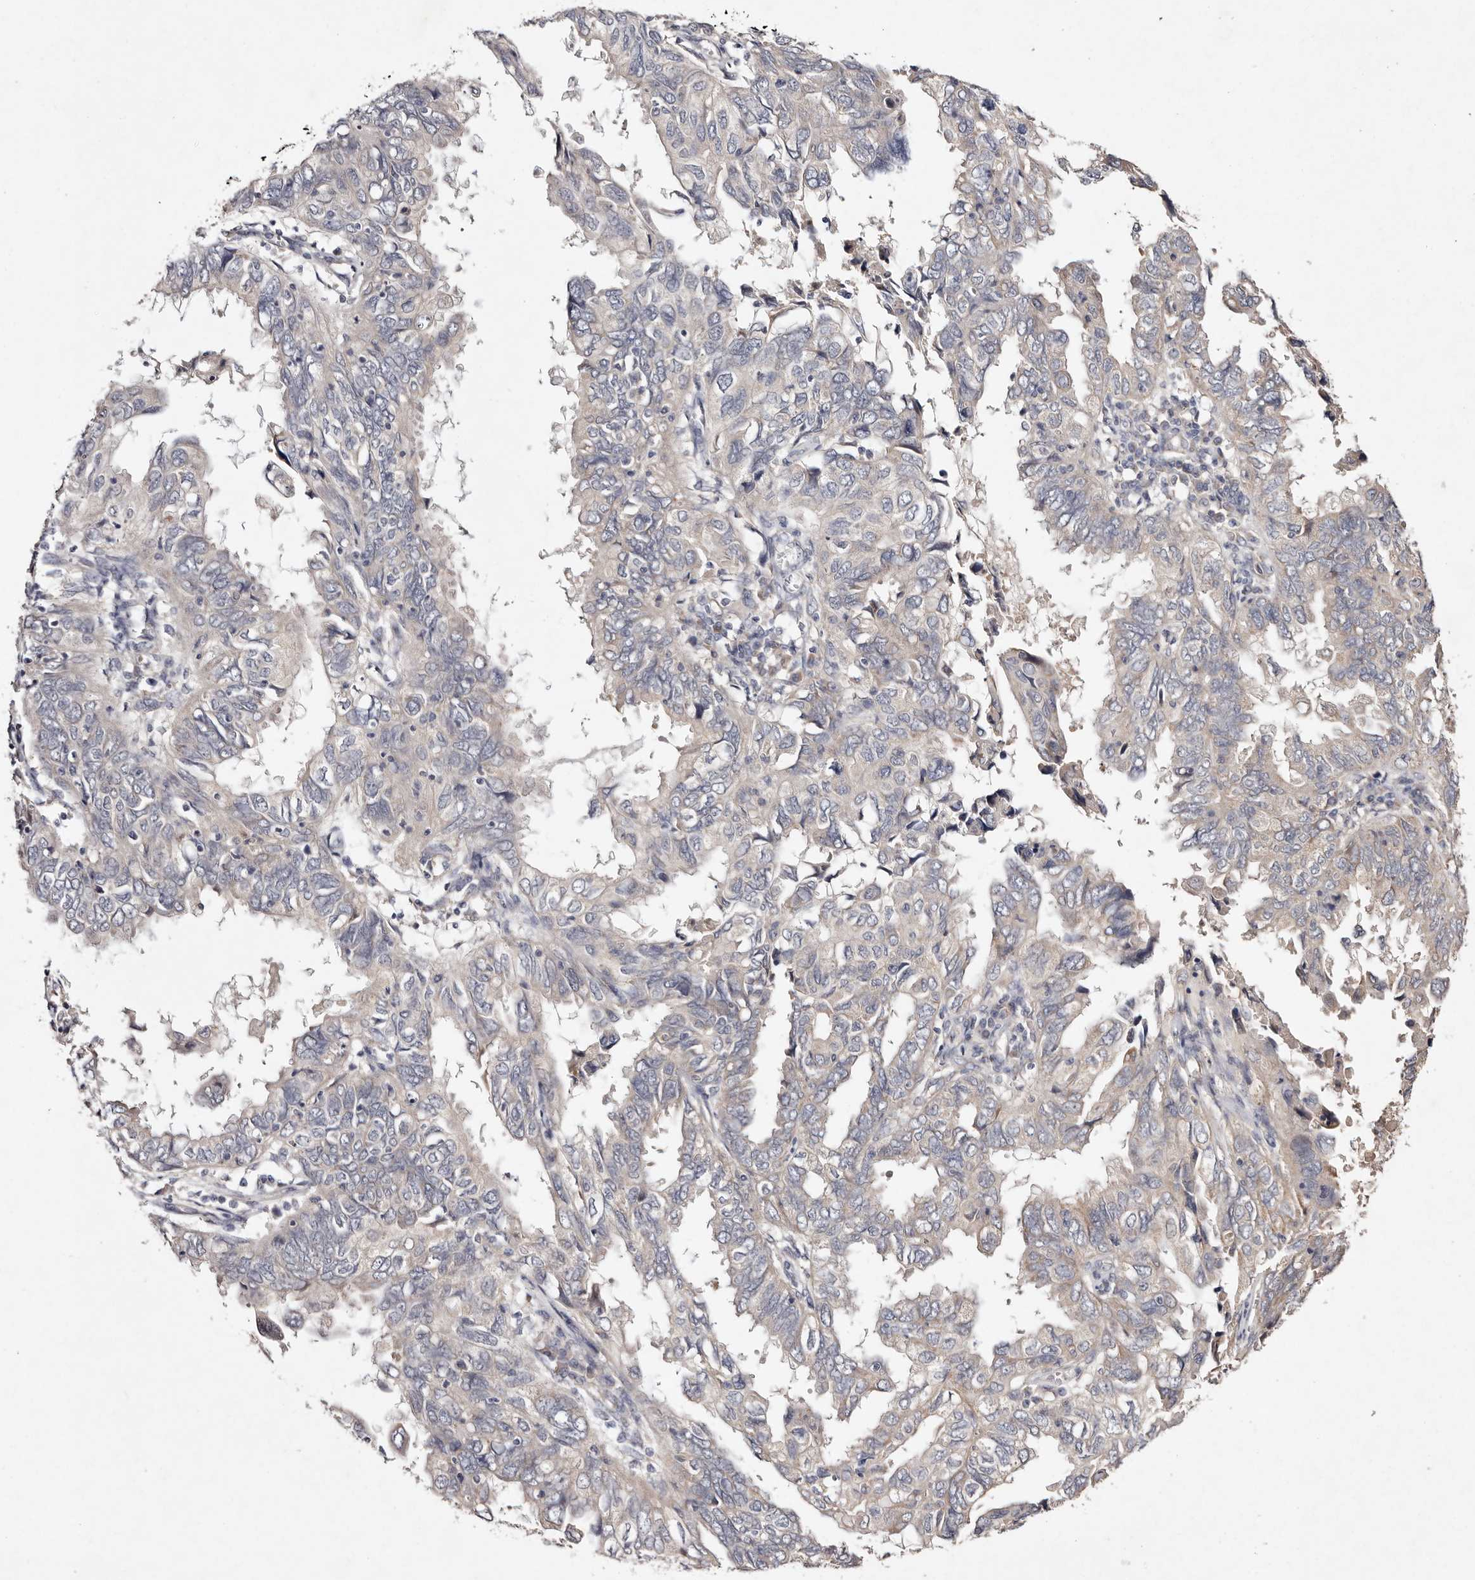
{"staining": {"intensity": "weak", "quantity": "<25%", "location": "cytoplasmic/membranous"}, "tissue": "endometrial cancer", "cell_type": "Tumor cells", "image_type": "cancer", "snomed": [{"axis": "morphology", "description": "Adenocarcinoma, NOS"}, {"axis": "topography", "description": "Uterus"}], "caption": "Immunohistochemistry (IHC) photomicrograph of human adenocarcinoma (endometrial) stained for a protein (brown), which reveals no staining in tumor cells.", "gene": "TSC2", "patient": {"sex": "female", "age": 77}}